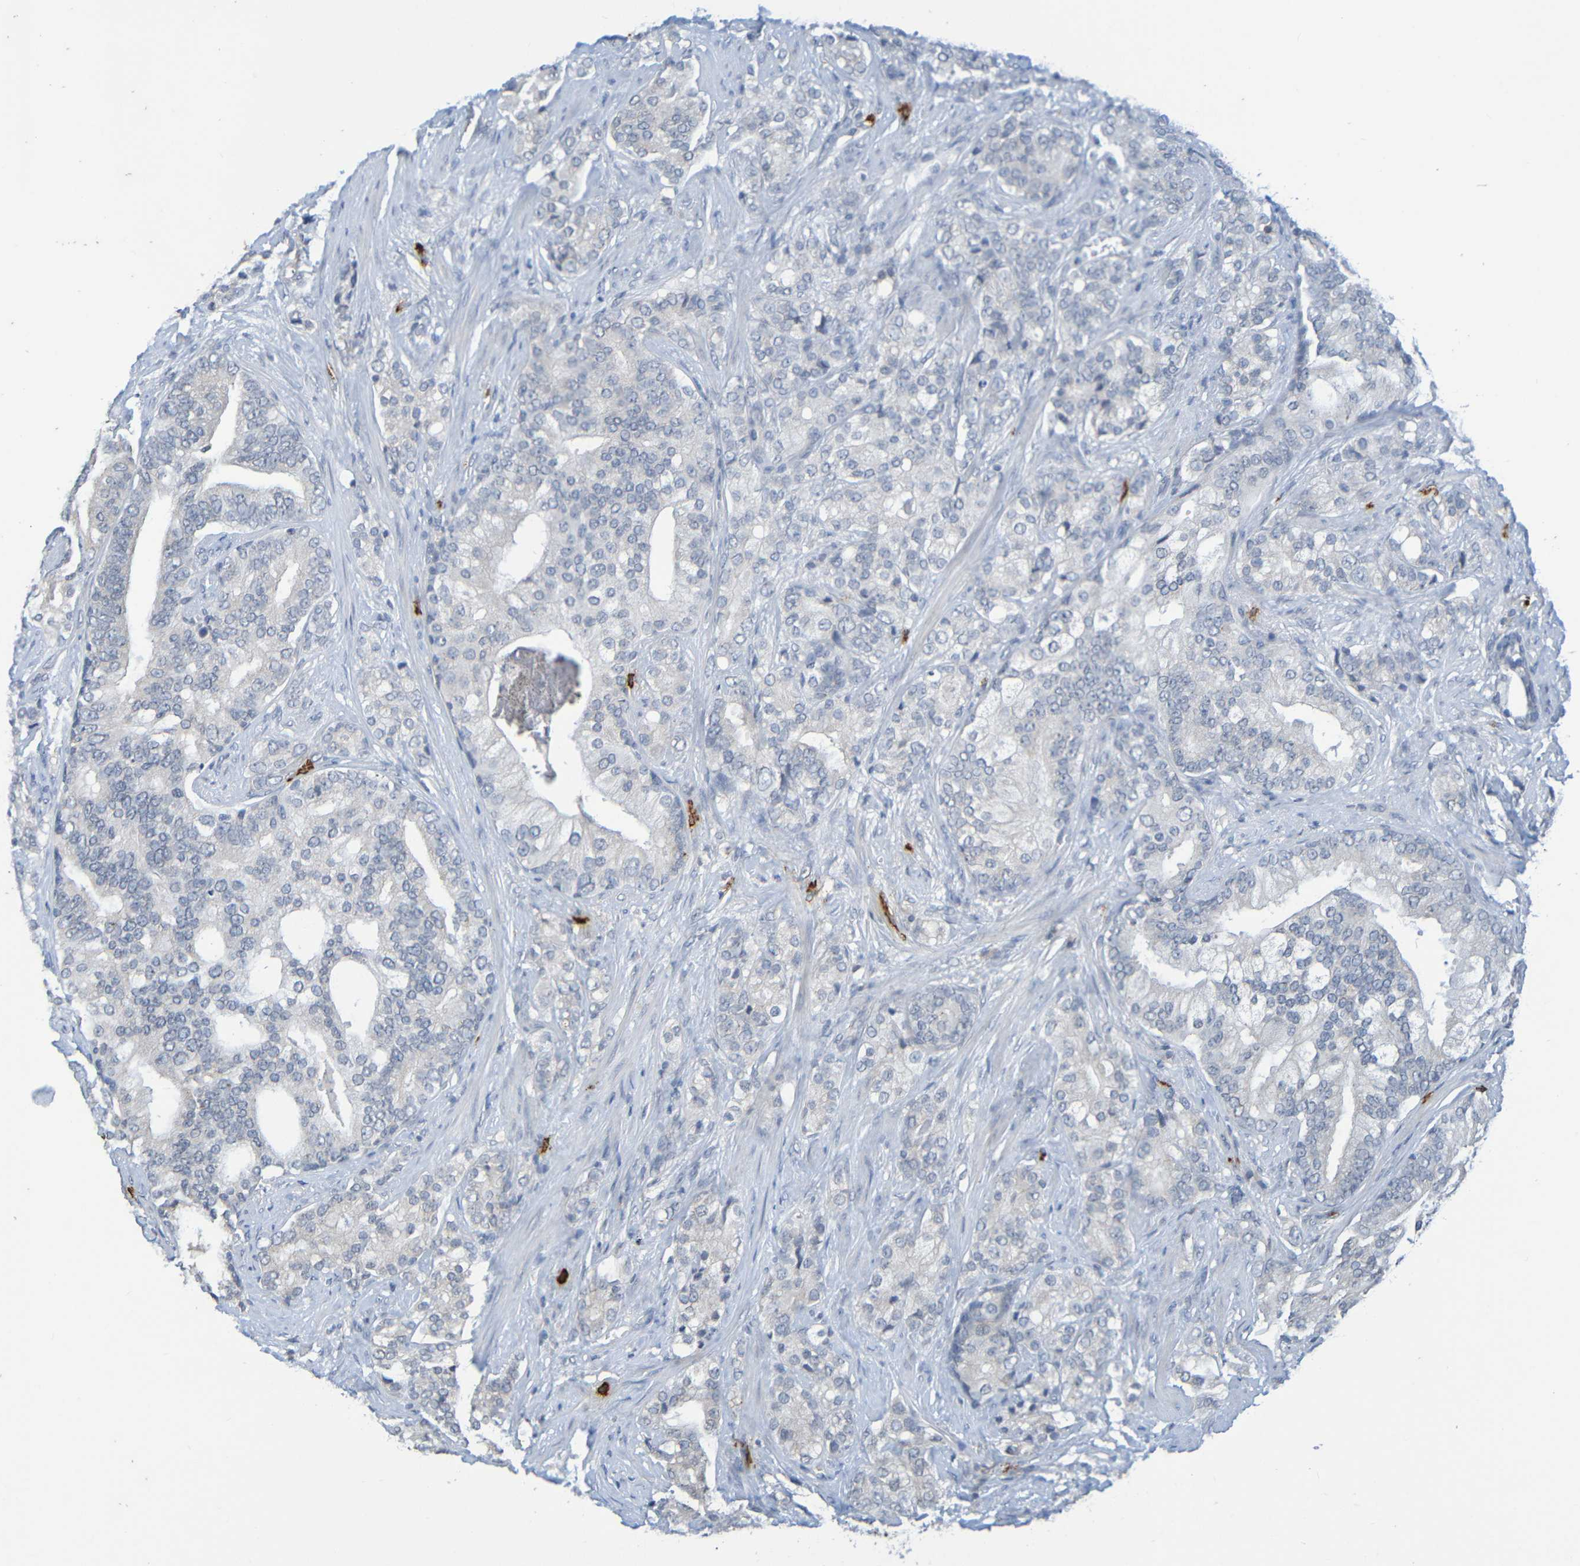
{"staining": {"intensity": "negative", "quantity": "none", "location": "none"}, "tissue": "prostate cancer", "cell_type": "Tumor cells", "image_type": "cancer", "snomed": [{"axis": "morphology", "description": "Adenocarcinoma, Low grade"}, {"axis": "topography", "description": "Prostate"}], "caption": "Tumor cells show no significant positivity in prostate cancer. (DAB (3,3'-diaminobenzidine) IHC, high magnification).", "gene": "C3AR1", "patient": {"sex": "male", "age": 58}}